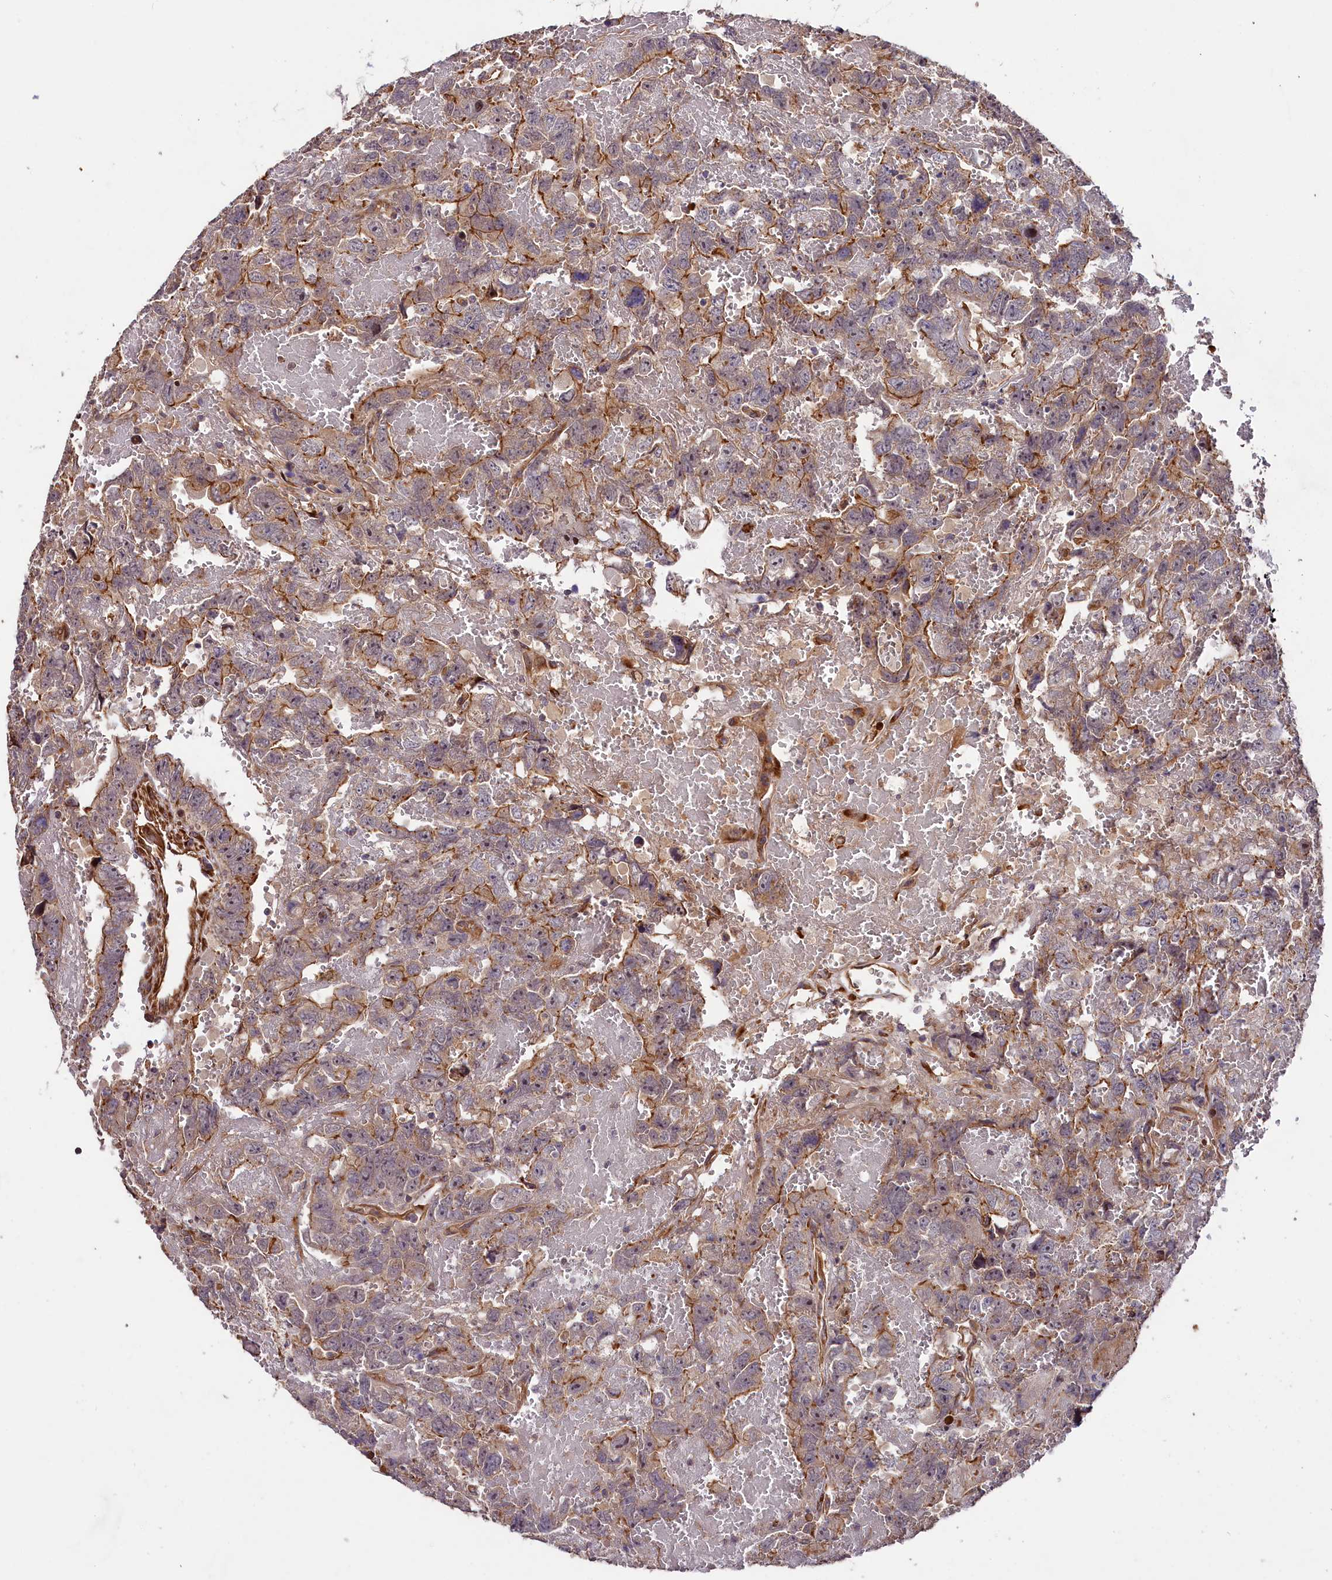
{"staining": {"intensity": "moderate", "quantity": "25%-75%", "location": "cytoplasmic/membranous"}, "tissue": "testis cancer", "cell_type": "Tumor cells", "image_type": "cancer", "snomed": [{"axis": "morphology", "description": "Carcinoma, Embryonal, NOS"}, {"axis": "topography", "description": "Testis"}], "caption": "Immunohistochemistry (IHC) (DAB (3,3'-diaminobenzidine)) staining of testis cancer (embryonal carcinoma) shows moderate cytoplasmic/membranous protein expression in approximately 25%-75% of tumor cells.", "gene": "CCDC102A", "patient": {"sex": "male", "age": 45}}